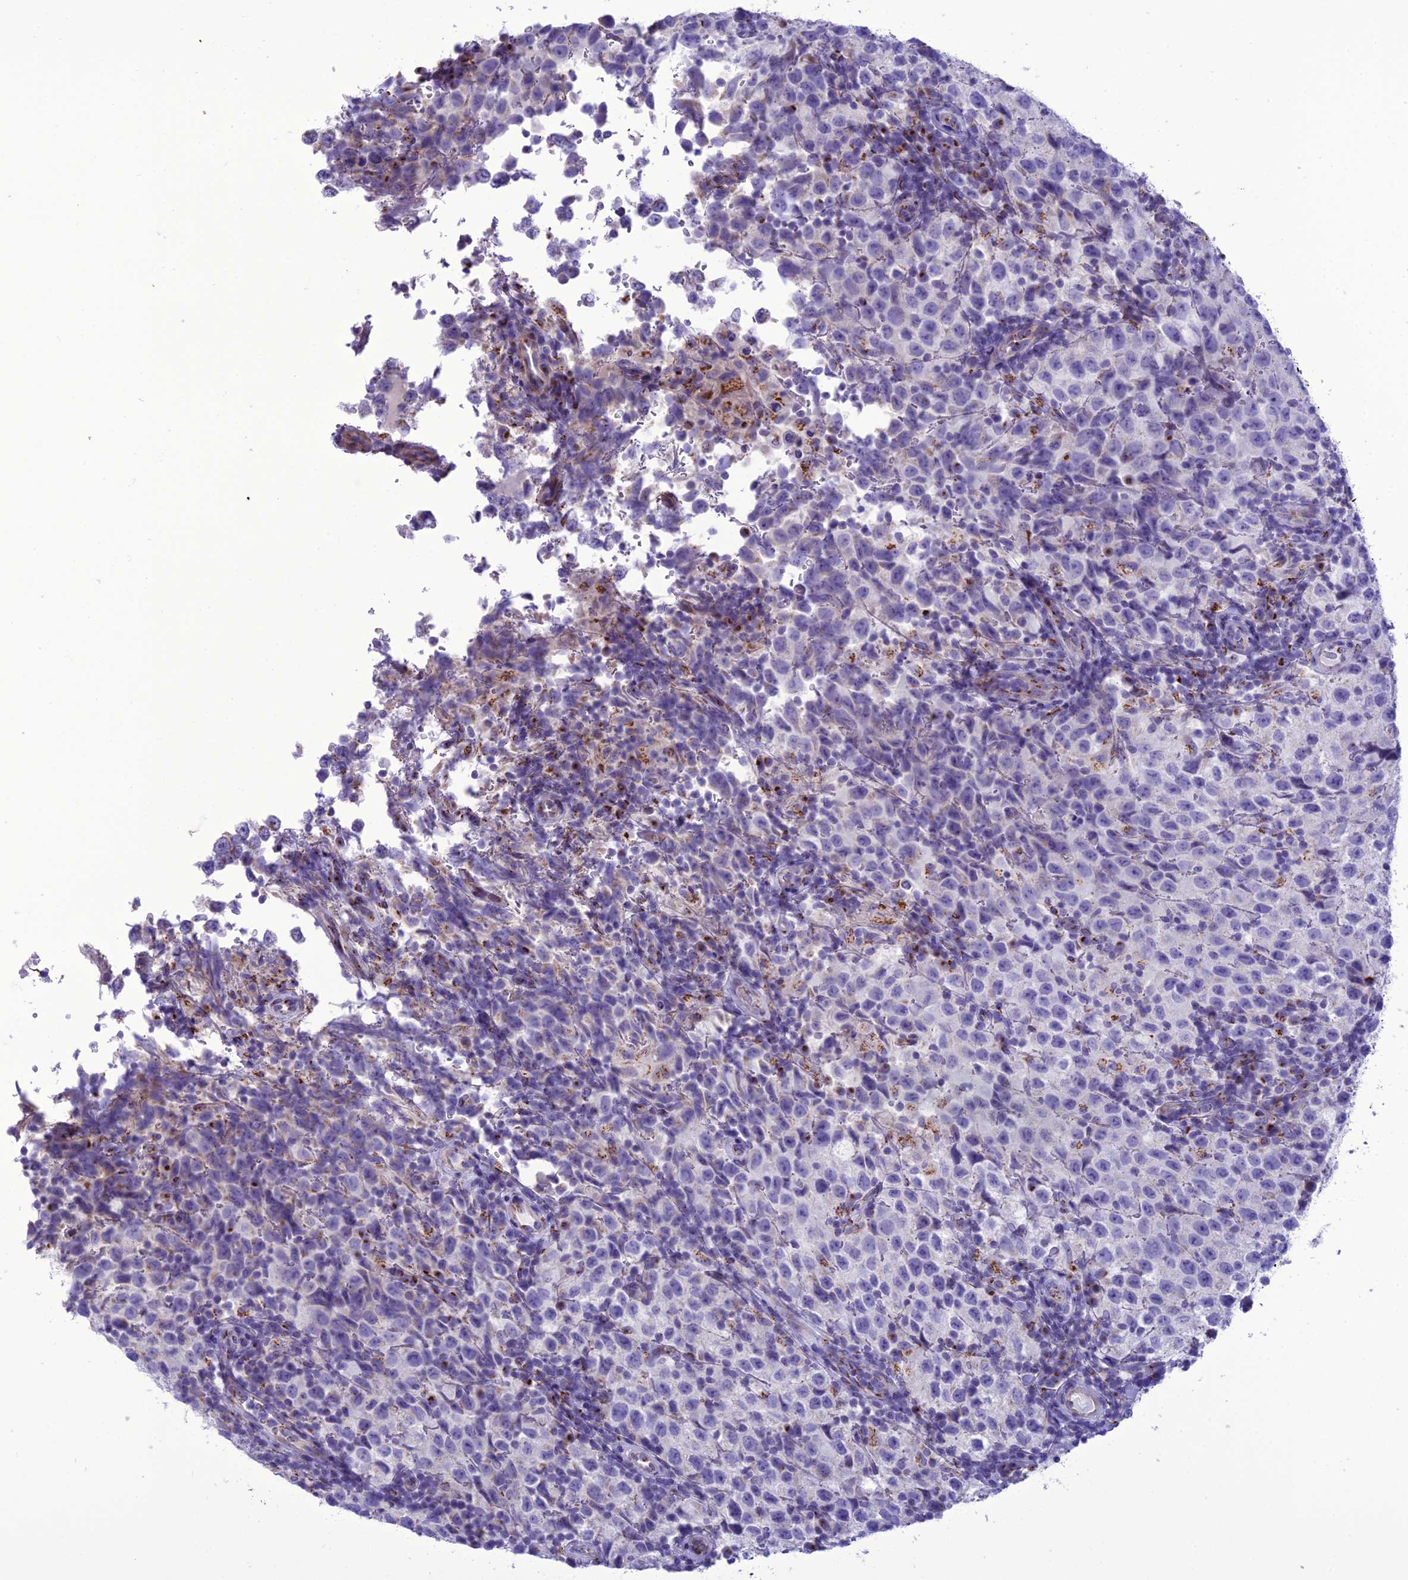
{"staining": {"intensity": "moderate", "quantity": "<25%", "location": "cytoplasmic/membranous"}, "tissue": "testis cancer", "cell_type": "Tumor cells", "image_type": "cancer", "snomed": [{"axis": "morphology", "description": "Seminoma, NOS"}, {"axis": "morphology", "description": "Carcinoma, Embryonal, NOS"}, {"axis": "topography", "description": "Testis"}], "caption": "Testis seminoma stained for a protein reveals moderate cytoplasmic/membranous positivity in tumor cells.", "gene": "GOLM2", "patient": {"sex": "male", "age": 41}}